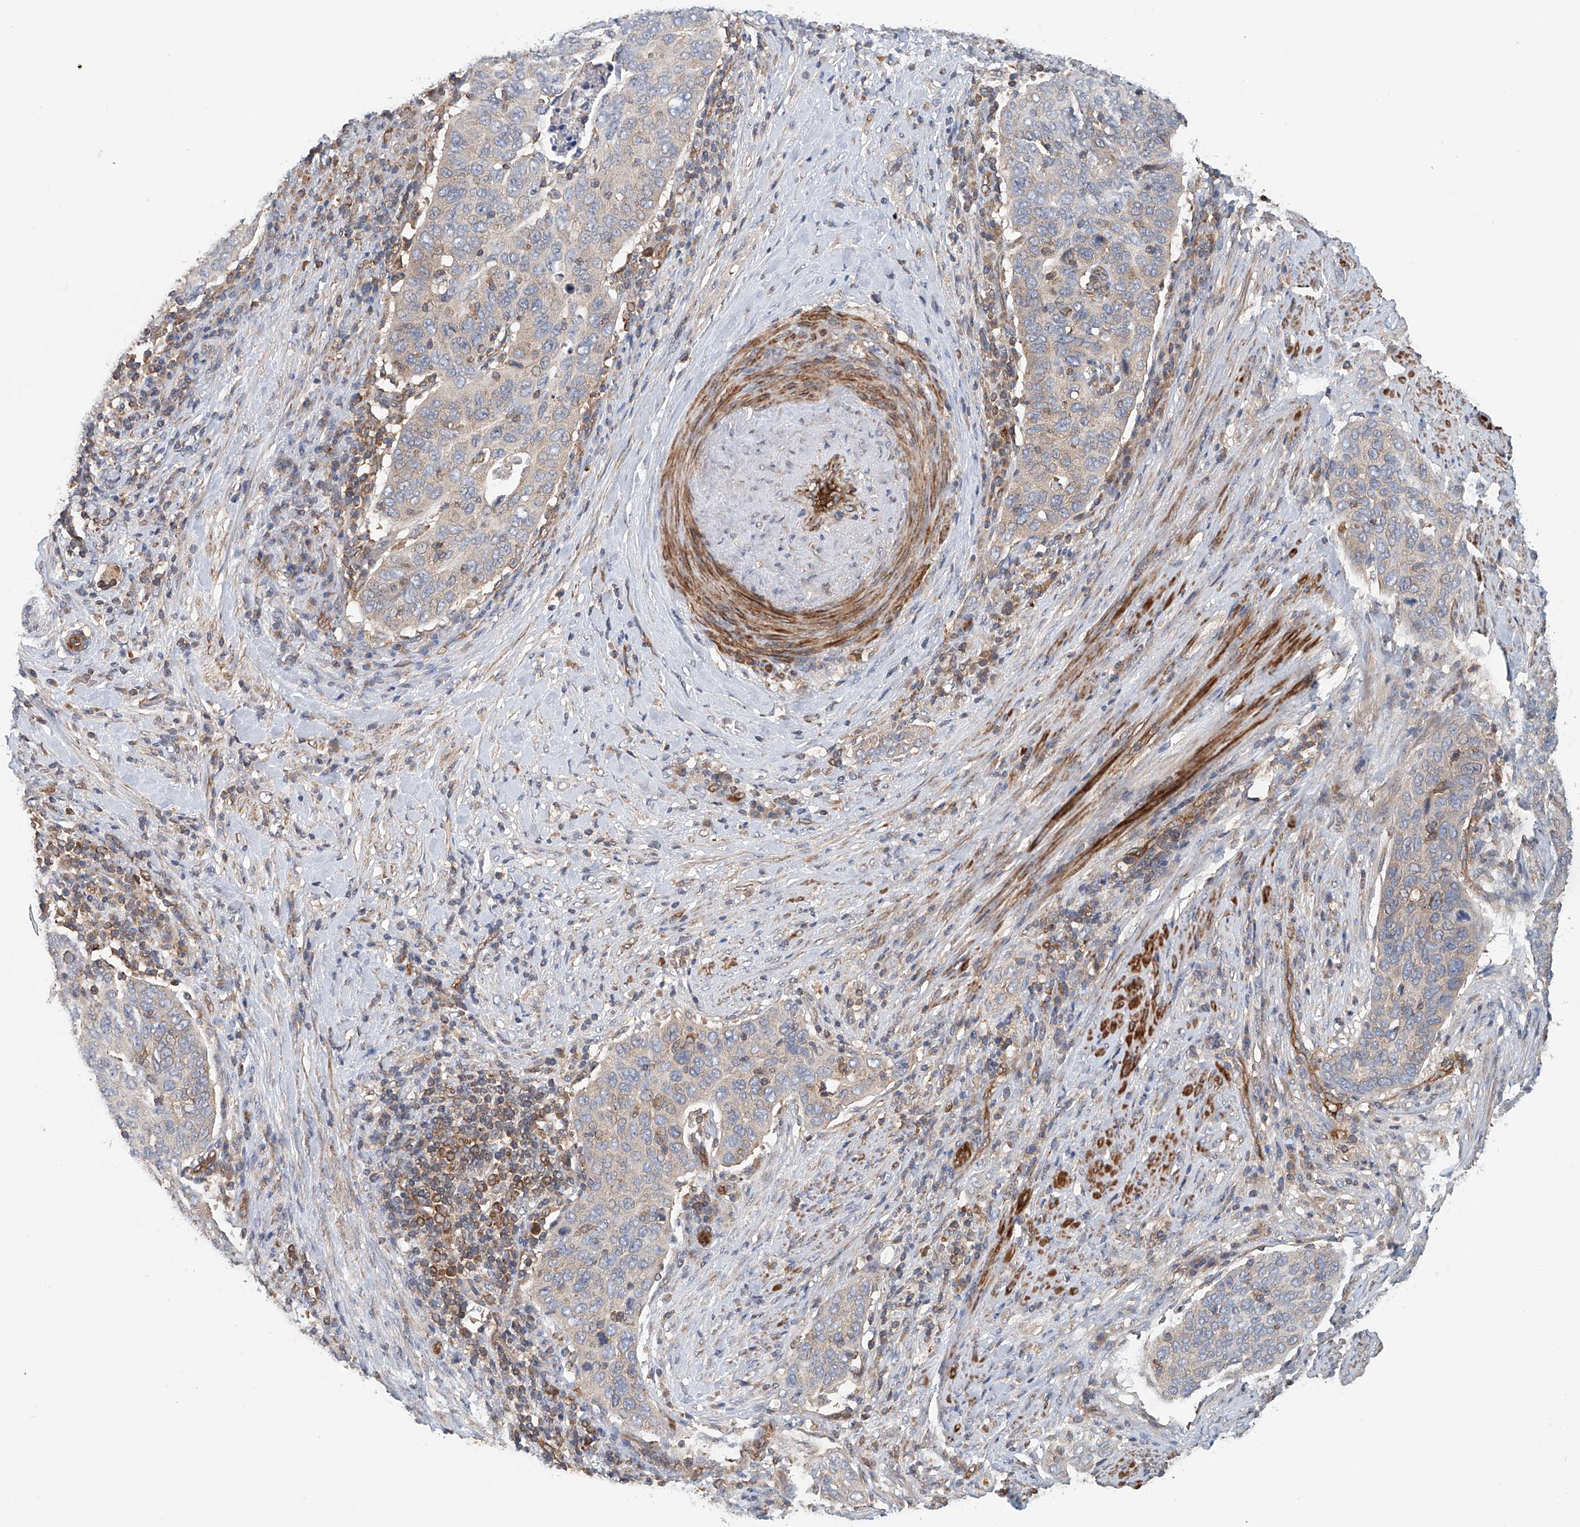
{"staining": {"intensity": "negative", "quantity": "none", "location": "none"}, "tissue": "cervical cancer", "cell_type": "Tumor cells", "image_type": "cancer", "snomed": [{"axis": "morphology", "description": "Squamous cell carcinoma, NOS"}, {"axis": "topography", "description": "Cervix"}], "caption": "DAB (3,3'-diaminobenzidine) immunohistochemical staining of human squamous cell carcinoma (cervical) shows no significant positivity in tumor cells. The staining is performed using DAB brown chromogen with nuclei counter-stained in using hematoxylin.", "gene": "FRYL", "patient": {"sex": "female", "age": 60}}